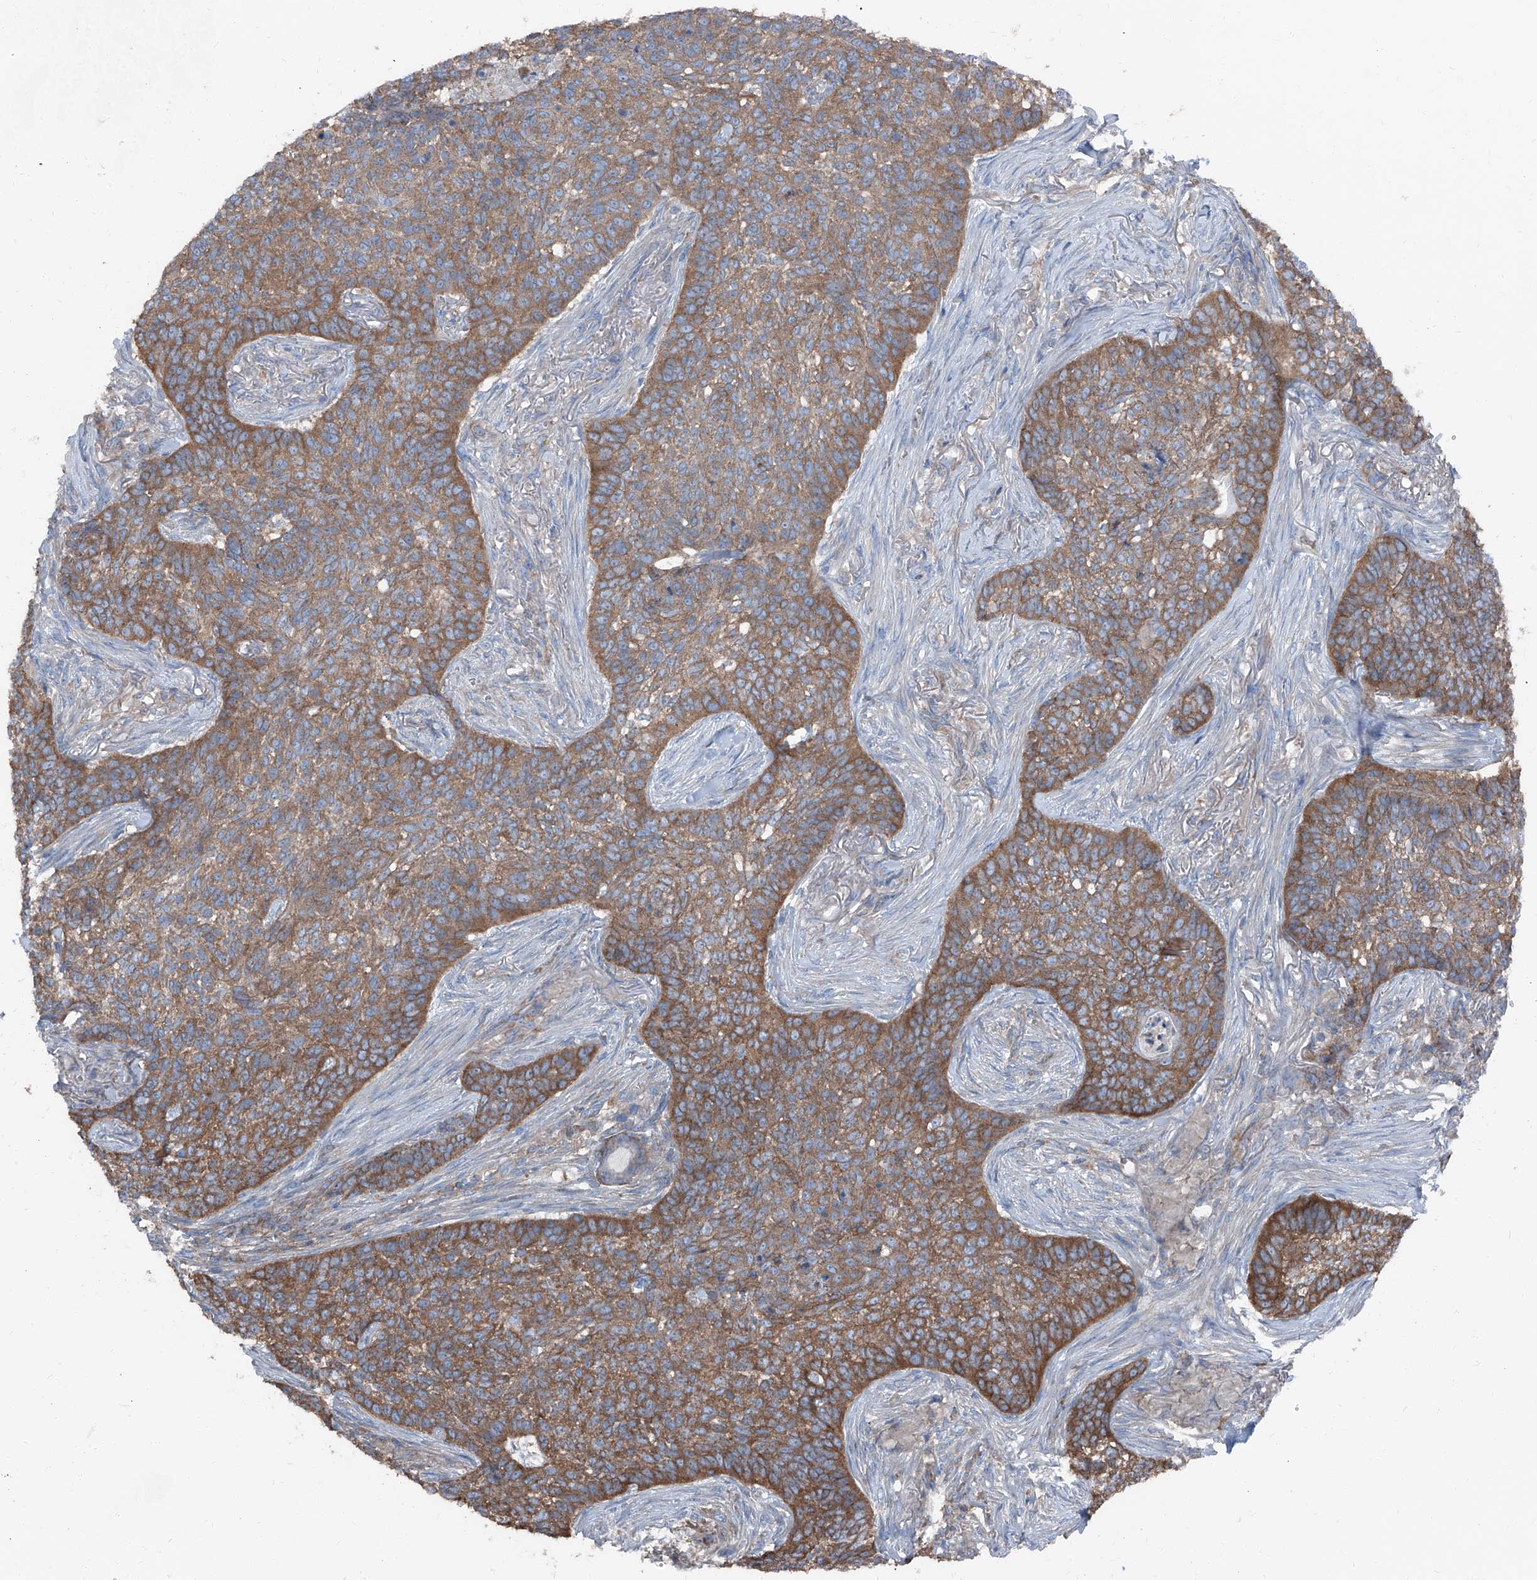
{"staining": {"intensity": "moderate", "quantity": ">75%", "location": "cytoplasmic/membranous"}, "tissue": "skin cancer", "cell_type": "Tumor cells", "image_type": "cancer", "snomed": [{"axis": "morphology", "description": "Basal cell carcinoma"}, {"axis": "topography", "description": "Skin"}], "caption": "Human skin cancer (basal cell carcinoma) stained with a protein marker exhibits moderate staining in tumor cells.", "gene": "GPR142", "patient": {"sex": "male", "age": 85}}